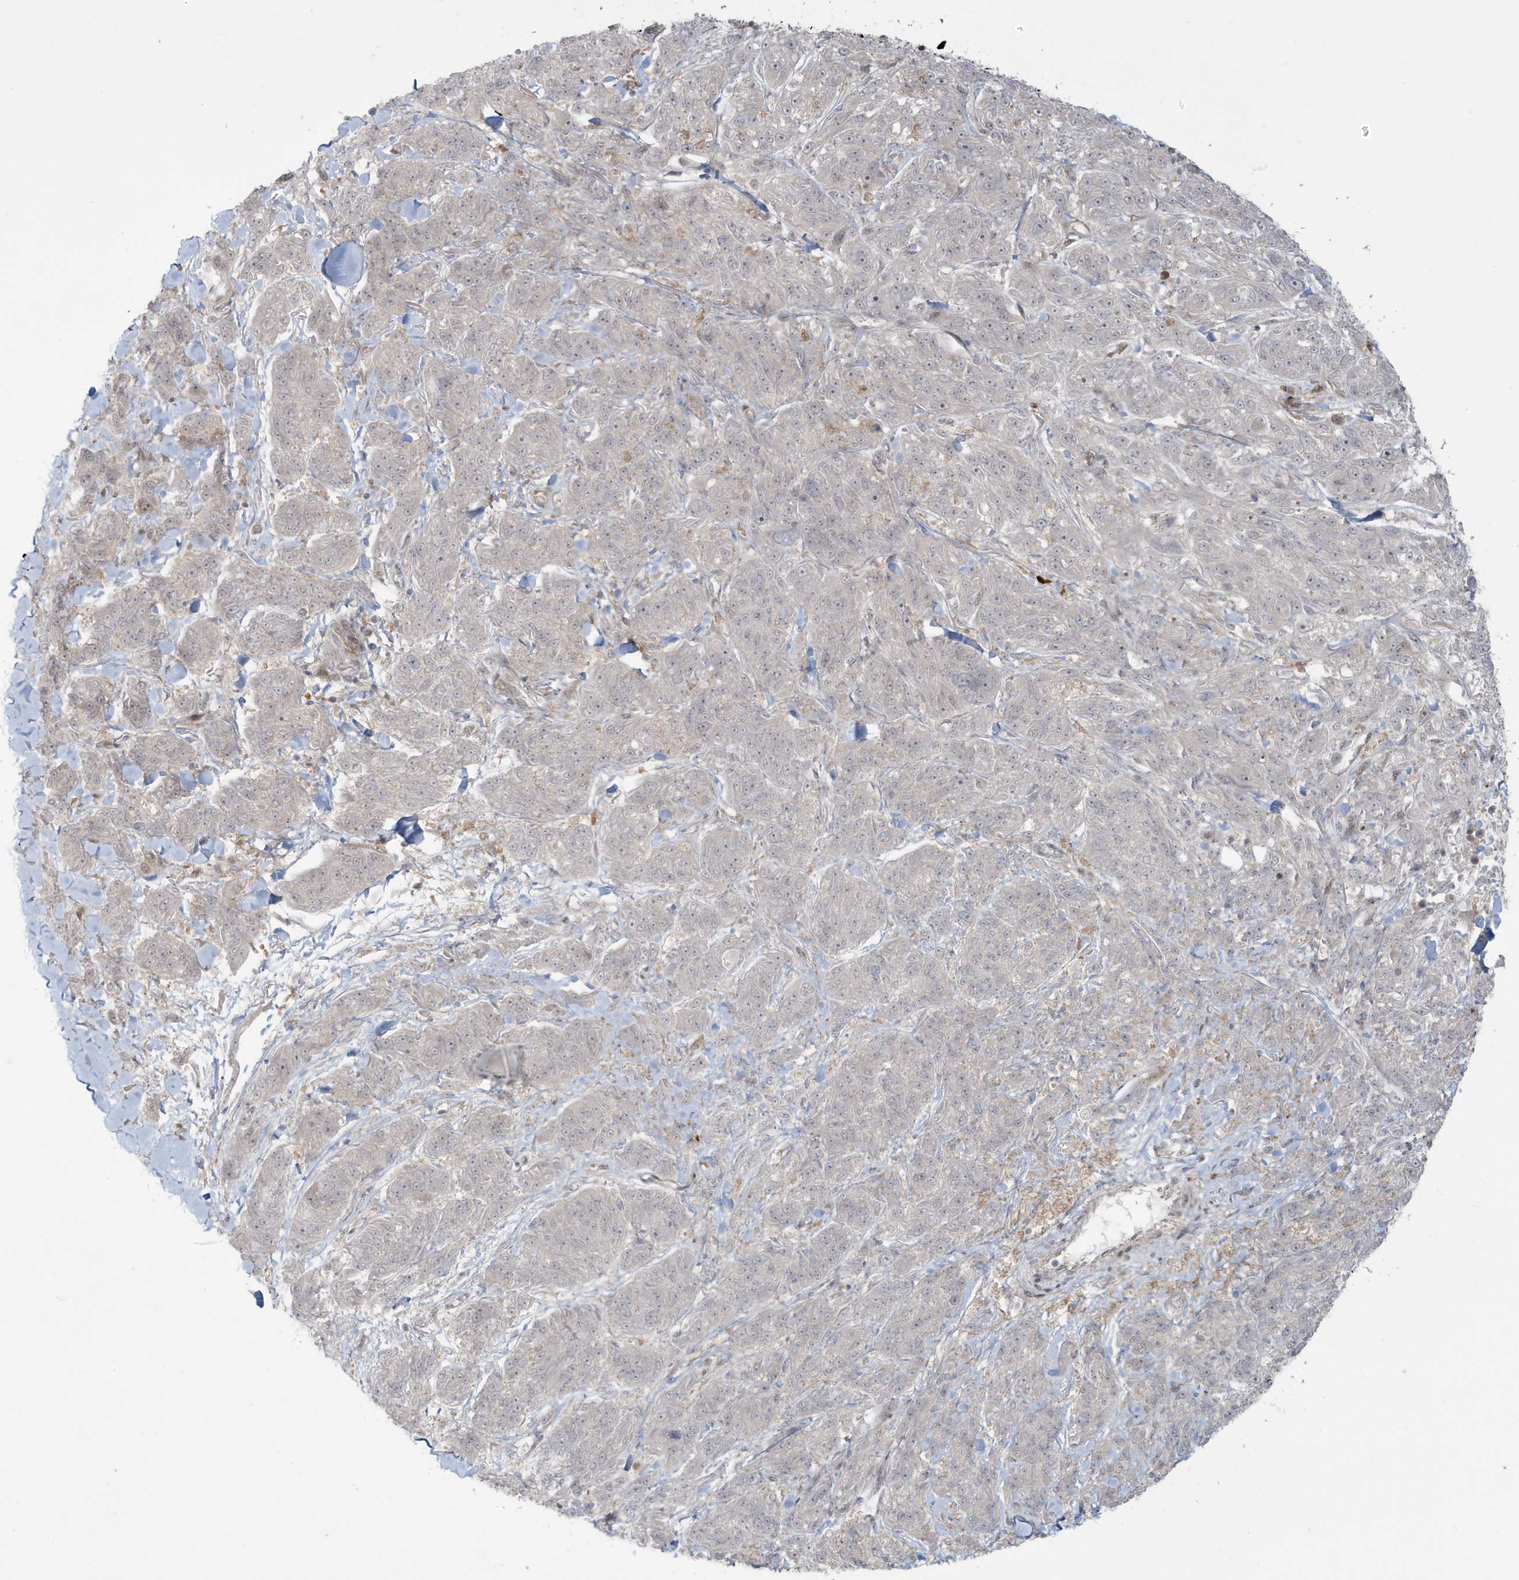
{"staining": {"intensity": "negative", "quantity": "none", "location": "none"}, "tissue": "melanoma", "cell_type": "Tumor cells", "image_type": "cancer", "snomed": [{"axis": "morphology", "description": "Malignant melanoma, NOS"}, {"axis": "topography", "description": "Skin"}], "caption": "Tumor cells are negative for protein expression in human melanoma. The staining is performed using DAB brown chromogen with nuclei counter-stained in using hematoxylin.", "gene": "C1orf52", "patient": {"sex": "male", "age": 53}}